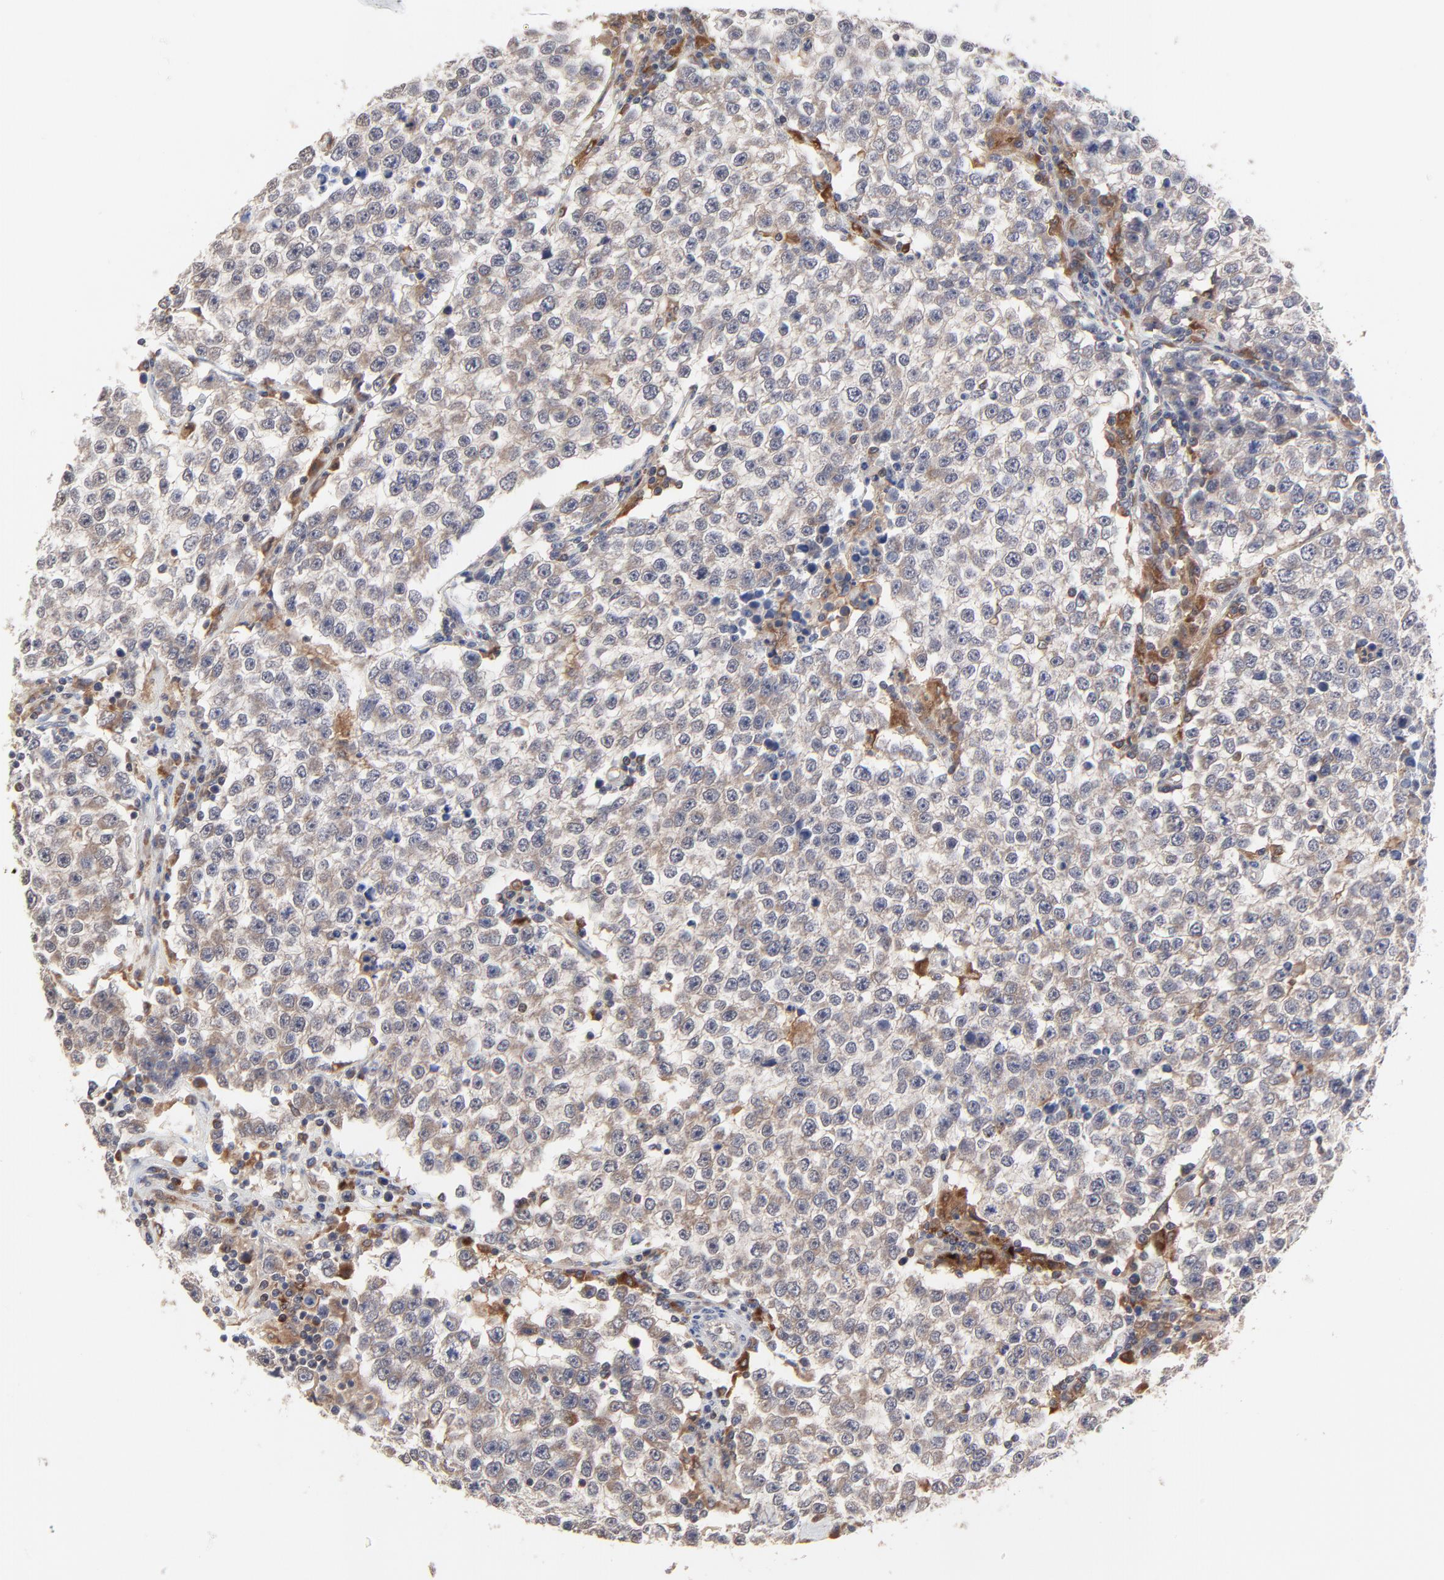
{"staining": {"intensity": "weak", "quantity": ">75%", "location": "cytoplasmic/membranous"}, "tissue": "testis cancer", "cell_type": "Tumor cells", "image_type": "cancer", "snomed": [{"axis": "morphology", "description": "Seminoma, NOS"}, {"axis": "topography", "description": "Testis"}], "caption": "Testis seminoma stained with immunohistochemistry shows weak cytoplasmic/membranous expression in about >75% of tumor cells.", "gene": "RAB9A", "patient": {"sex": "male", "age": 36}}